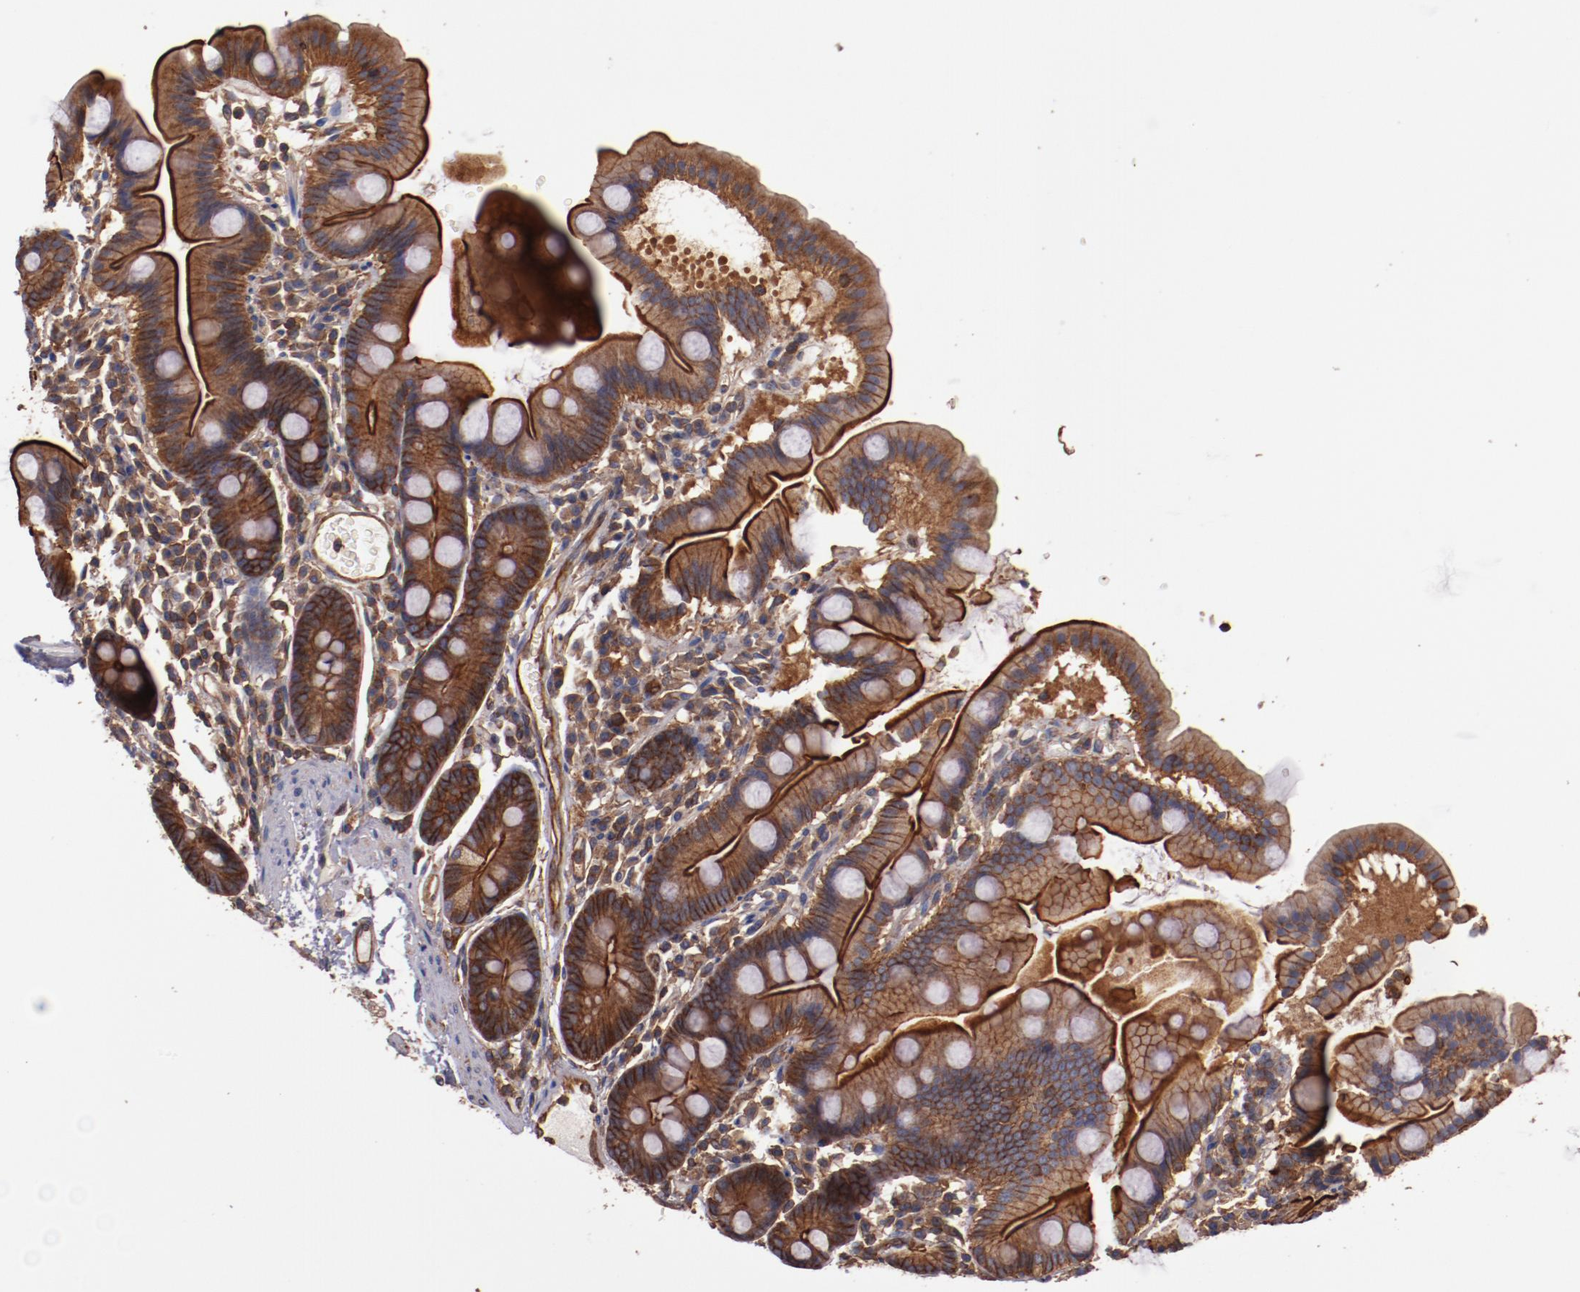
{"staining": {"intensity": "strong", "quantity": ">75%", "location": "cytoplasmic/membranous"}, "tissue": "duodenum", "cell_type": "Glandular cells", "image_type": "normal", "snomed": [{"axis": "morphology", "description": "Normal tissue, NOS"}, {"axis": "topography", "description": "Duodenum"}], "caption": "Immunohistochemical staining of normal duodenum reveals high levels of strong cytoplasmic/membranous staining in approximately >75% of glandular cells.", "gene": "TMOD3", "patient": {"sex": "male", "age": 50}}